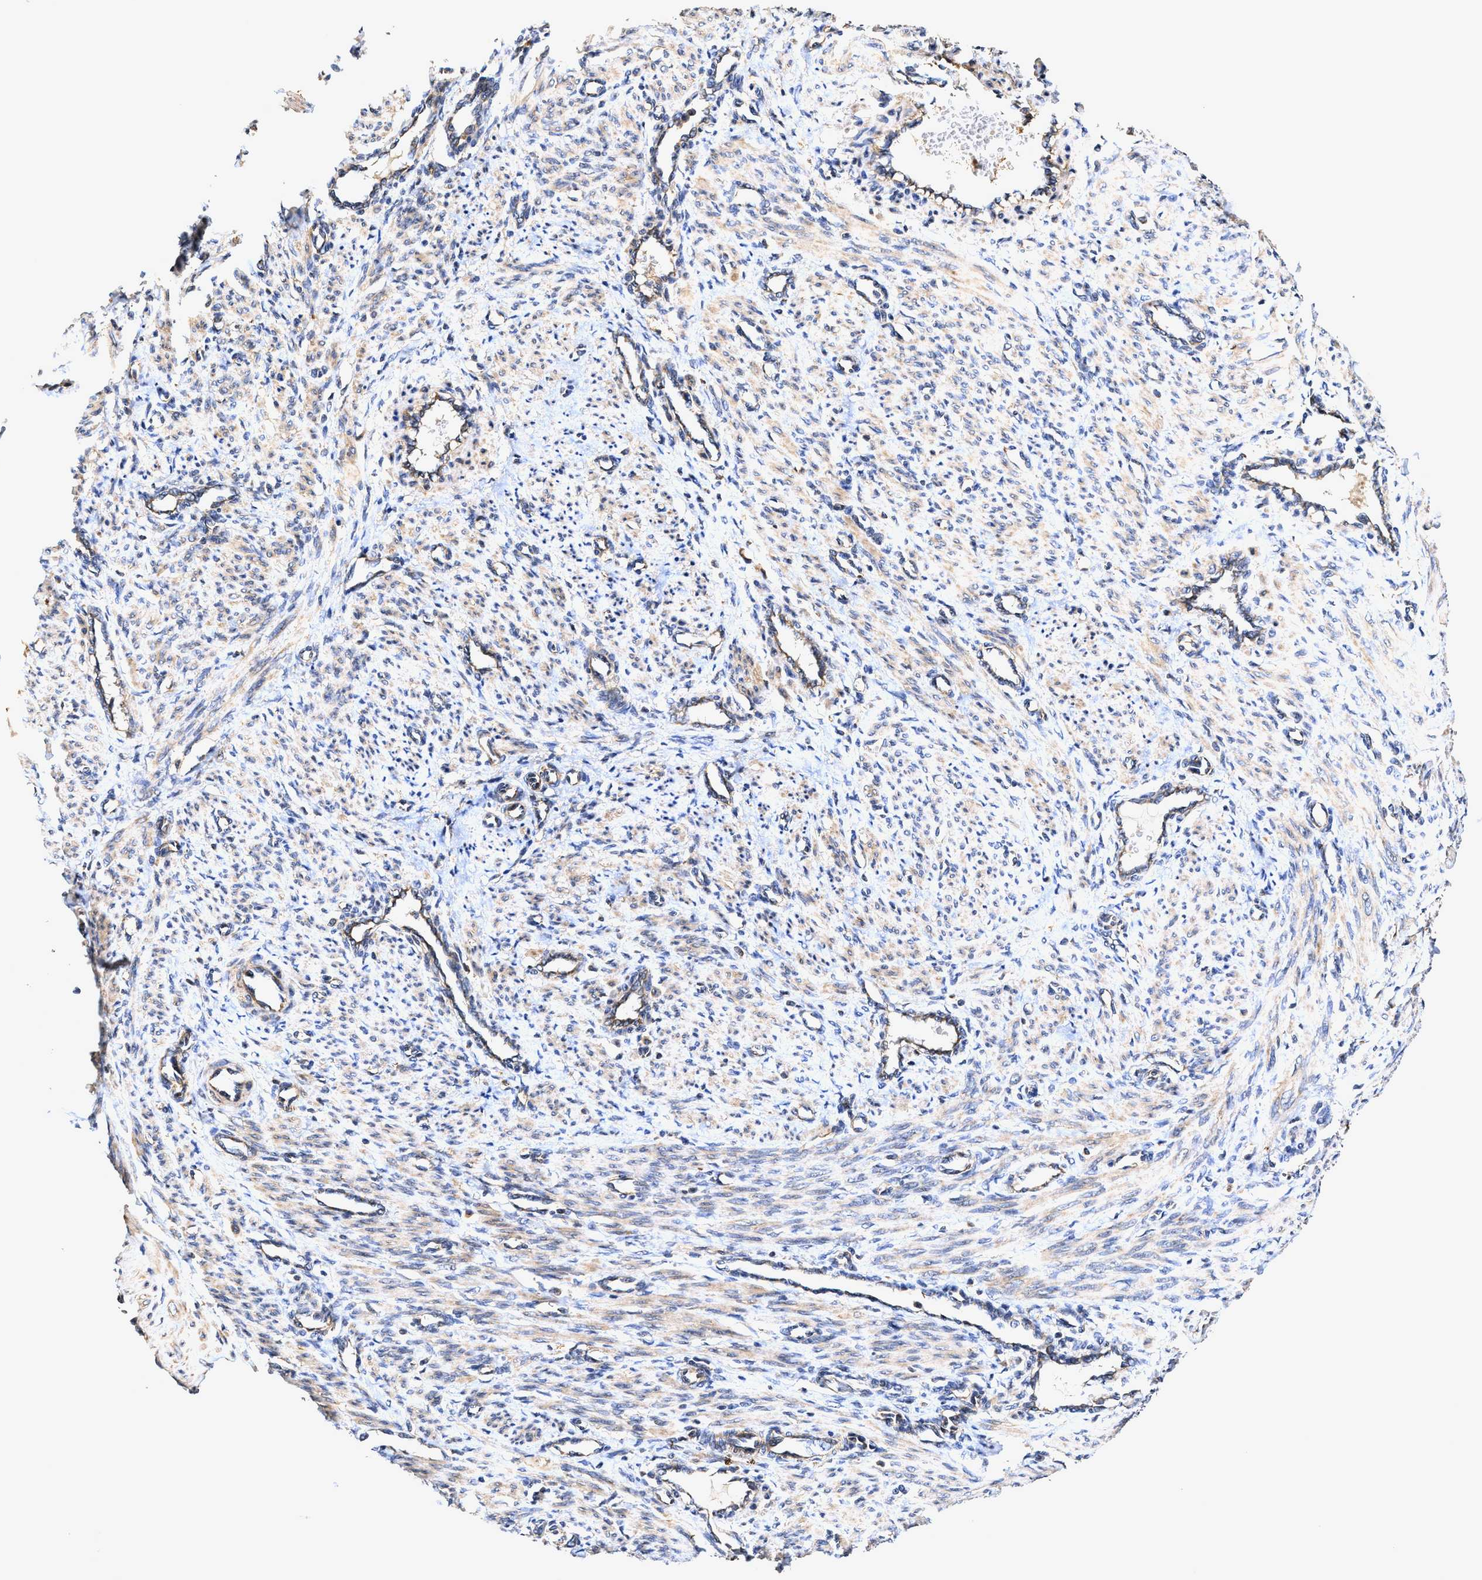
{"staining": {"intensity": "moderate", "quantity": ">75%", "location": "cytoplasmic/membranous"}, "tissue": "smooth muscle", "cell_type": "Smooth muscle cells", "image_type": "normal", "snomed": [{"axis": "morphology", "description": "Normal tissue, NOS"}, {"axis": "topography", "description": "Endometrium"}], "caption": "DAB (3,3'-diaminobenzidine) immunohistochemical staining of normal human smooth muscle exhibits moderate cytoplasmic/membranous protein staining in about >75% of smooth muscle cells. (IHC, brightfield microscopy, high magnification).", "gene": "EFNA4", "patient": {"sex": "female", "age": 33}}